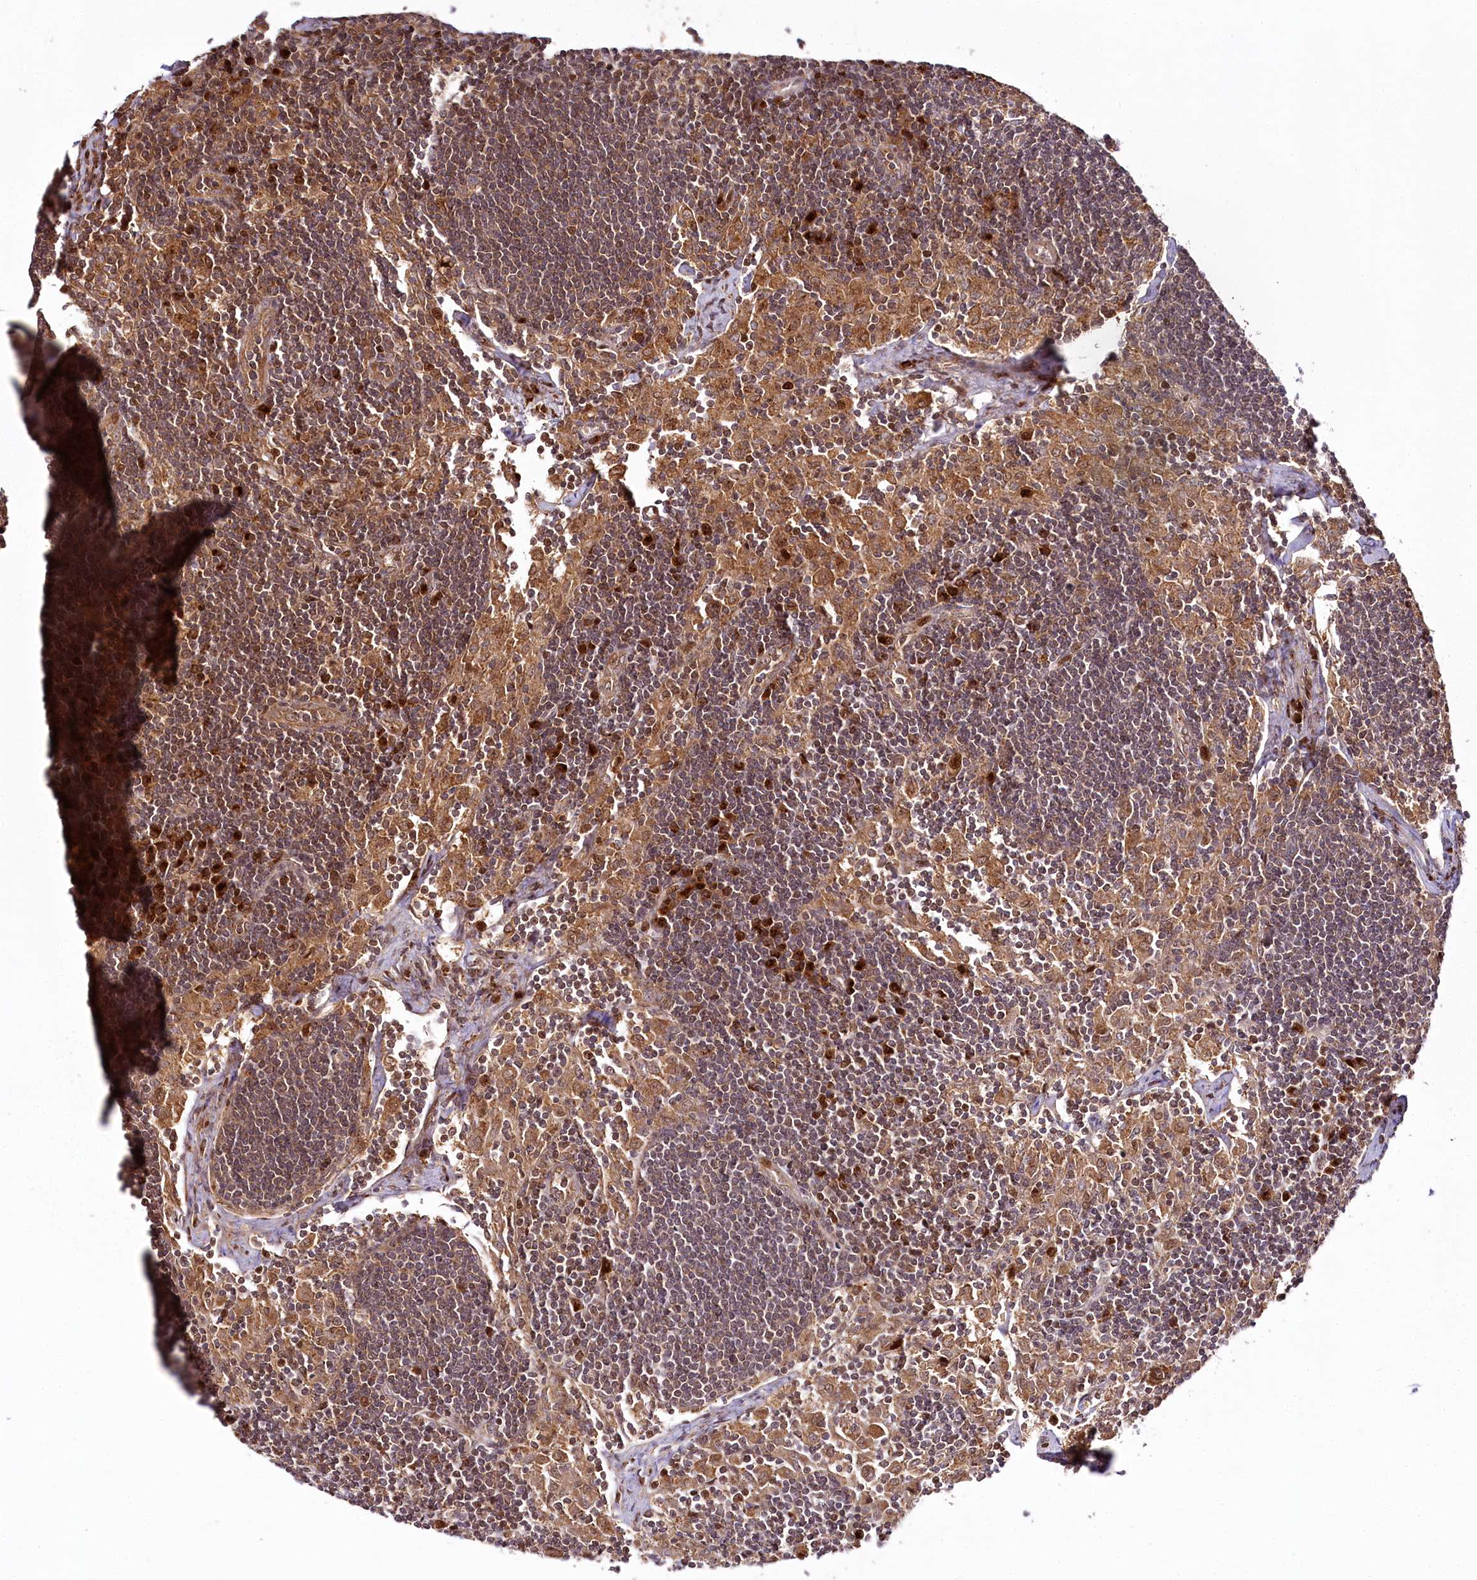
{"staining": {"intensity": "moderate", "quantity": ">75%", "location": "cytoplasmic/membranous"}, "tissue": "lymph node", "cell_type": "Germinal center cells", "image_type": "normal", "snomed": [{"axis": "morphology", "description": "Normal tissue, NOS"}, {"axis": "topography", "description": "Lymph node"}], "caption": "Moderate cytoplasmic/membranous expression is seen in approximately >75% of germinal center cells in benign lymph node.", "gene": "COPG1", "patient": {"sex": "male", "age": 24}}